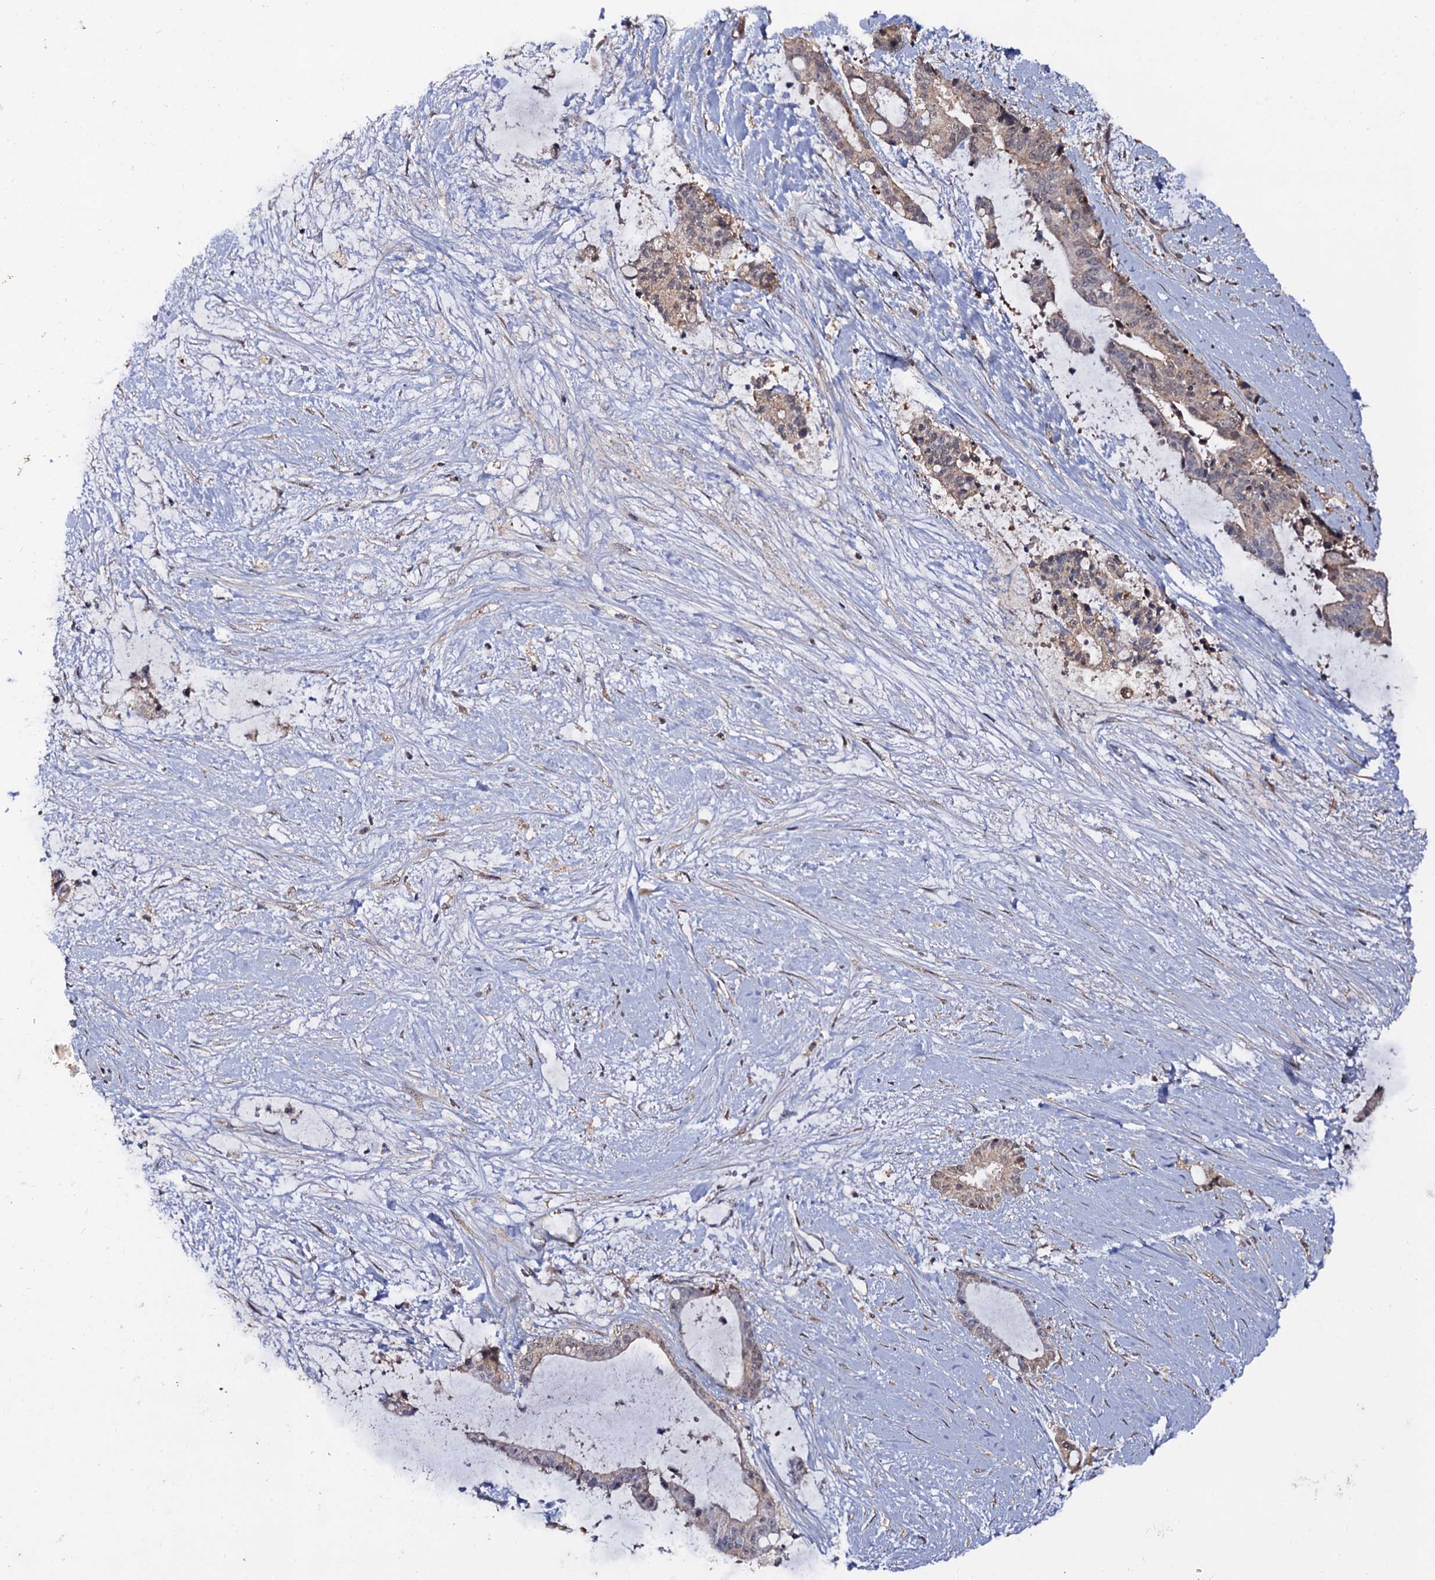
{"staining": {"intensity": "weak", "quantity": "25%-75%", "location": "cytoplasmic/membranous,nuclear"}, "tissue": "liver cancer", "cell_type": "Tumor cells", "image_type": "cancer", "snomed": [{"axis": "morphology", "description": "Normal tissue, NOS"}, {"axis": "morphology", "description": "Cholangiocarcinoma"}, {"axis": "topography", "description": "Liver"}, {"axis": "topography", "description": "Peripheral nerve tissue"}], "caption": "This image reveals immunohistochemistry (IHC) staining of cholangiocarcinoma (liver), with low weak cytoplasmic/membranous and nuclear staining in approximately 25%-75% of tumor cells.", "gene": "LRRC63", "patient": {"sex": "female", "age": 73}}